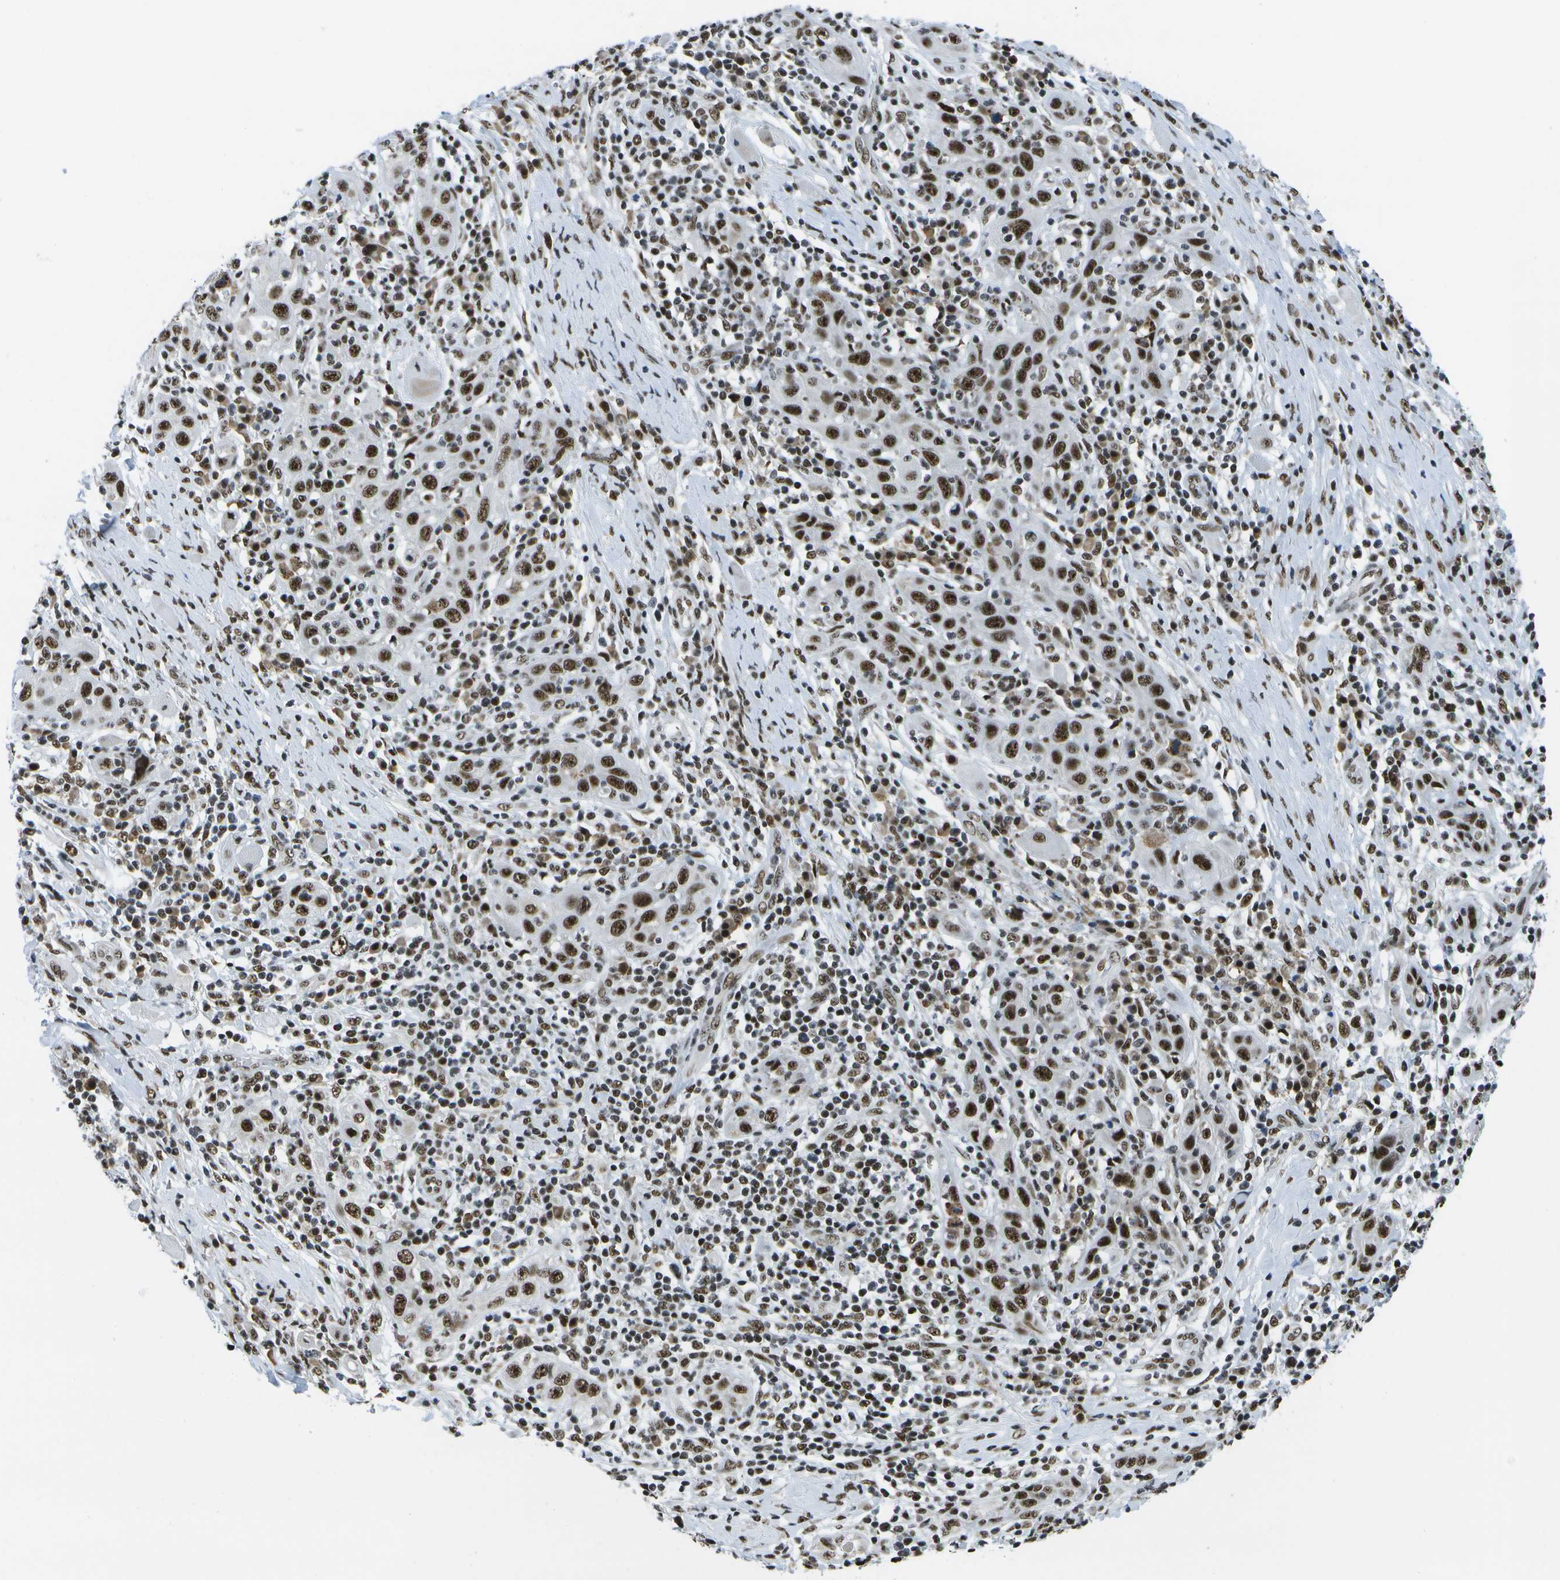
{"staining": {"intensity": "strong", "quantity": ">75%", "location": "nuclear"}, "tissue": "skin cancer", "cell_type": "Tumor cells", "image_type": "cancer", "snomed": [{"axis": "morphology", "description": "Squamous cell carcinoma, NOS"}, {"axis": "topography", "description": "Skin"}], "caption": "Protein staining reveals strong nuclear staining in about >75% of tumor cells in skin cancer (squamous cell carcinoma). (Brightfield microscopy of DAB IHC at high magnification).", "gene": "NSRP1", "patient": {"sex": "female", "age": 88}}